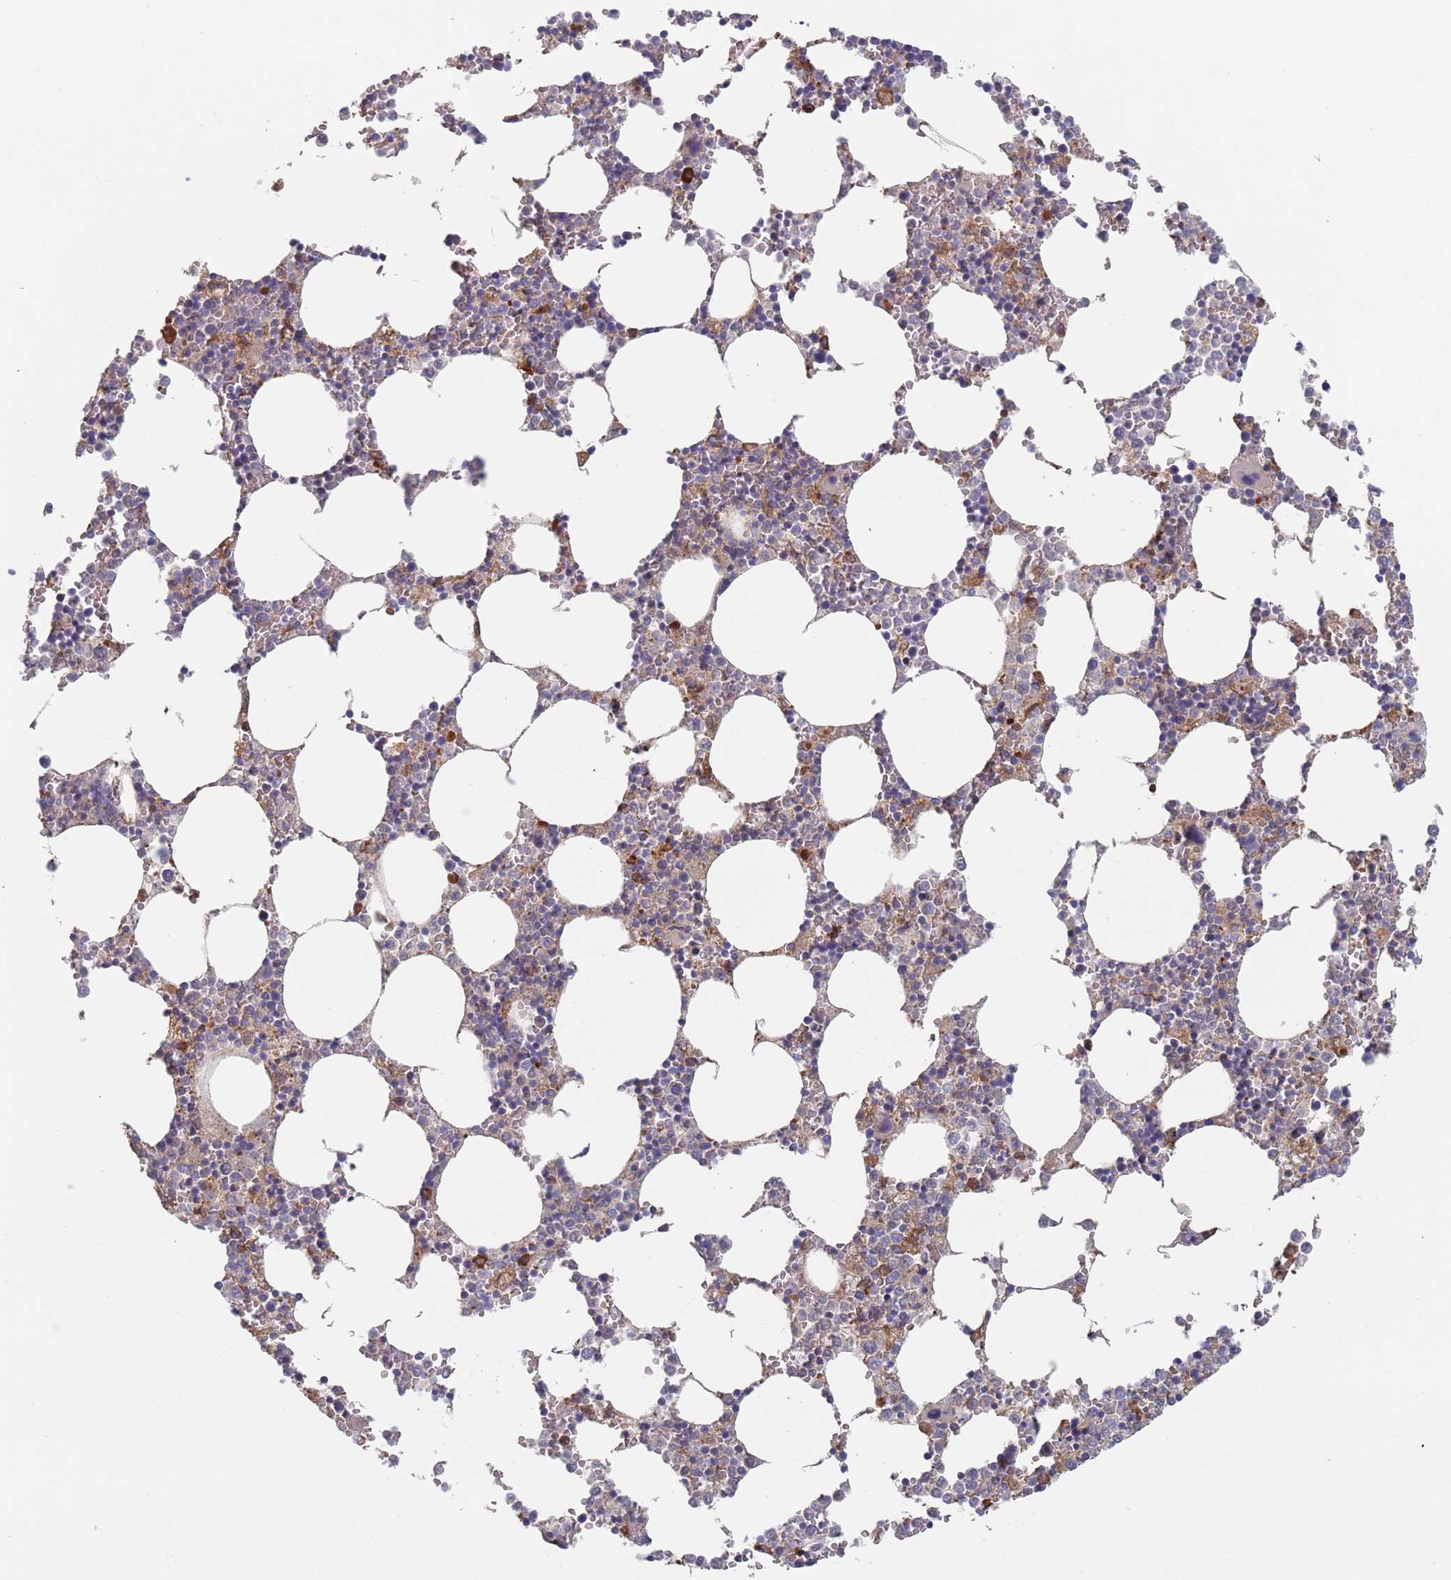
{"staining": {"intensity": "strong", "quantity": "<25%", "location": "cytoplasmic/membranous"}, "tissue": "bone marrow", "cell_type": "Hematopoietic cells", "image_type": "normal", "snomed": [{"axis": "morphology", "description": "Normal tissue, NOS"}, {"axis": "topography", "description": "Bone marrow"}], "caption": "Bone marrow was stained to show a protein in brown. There is medium levels of strong cytoplasmic/membranous staining in about <25% of hematopoietic cells. (DAB IHC, brown staining for protein, blue staining for nuclei).", "gene": "ZNF140", "patient": {"sex": "female", "age": 64}}